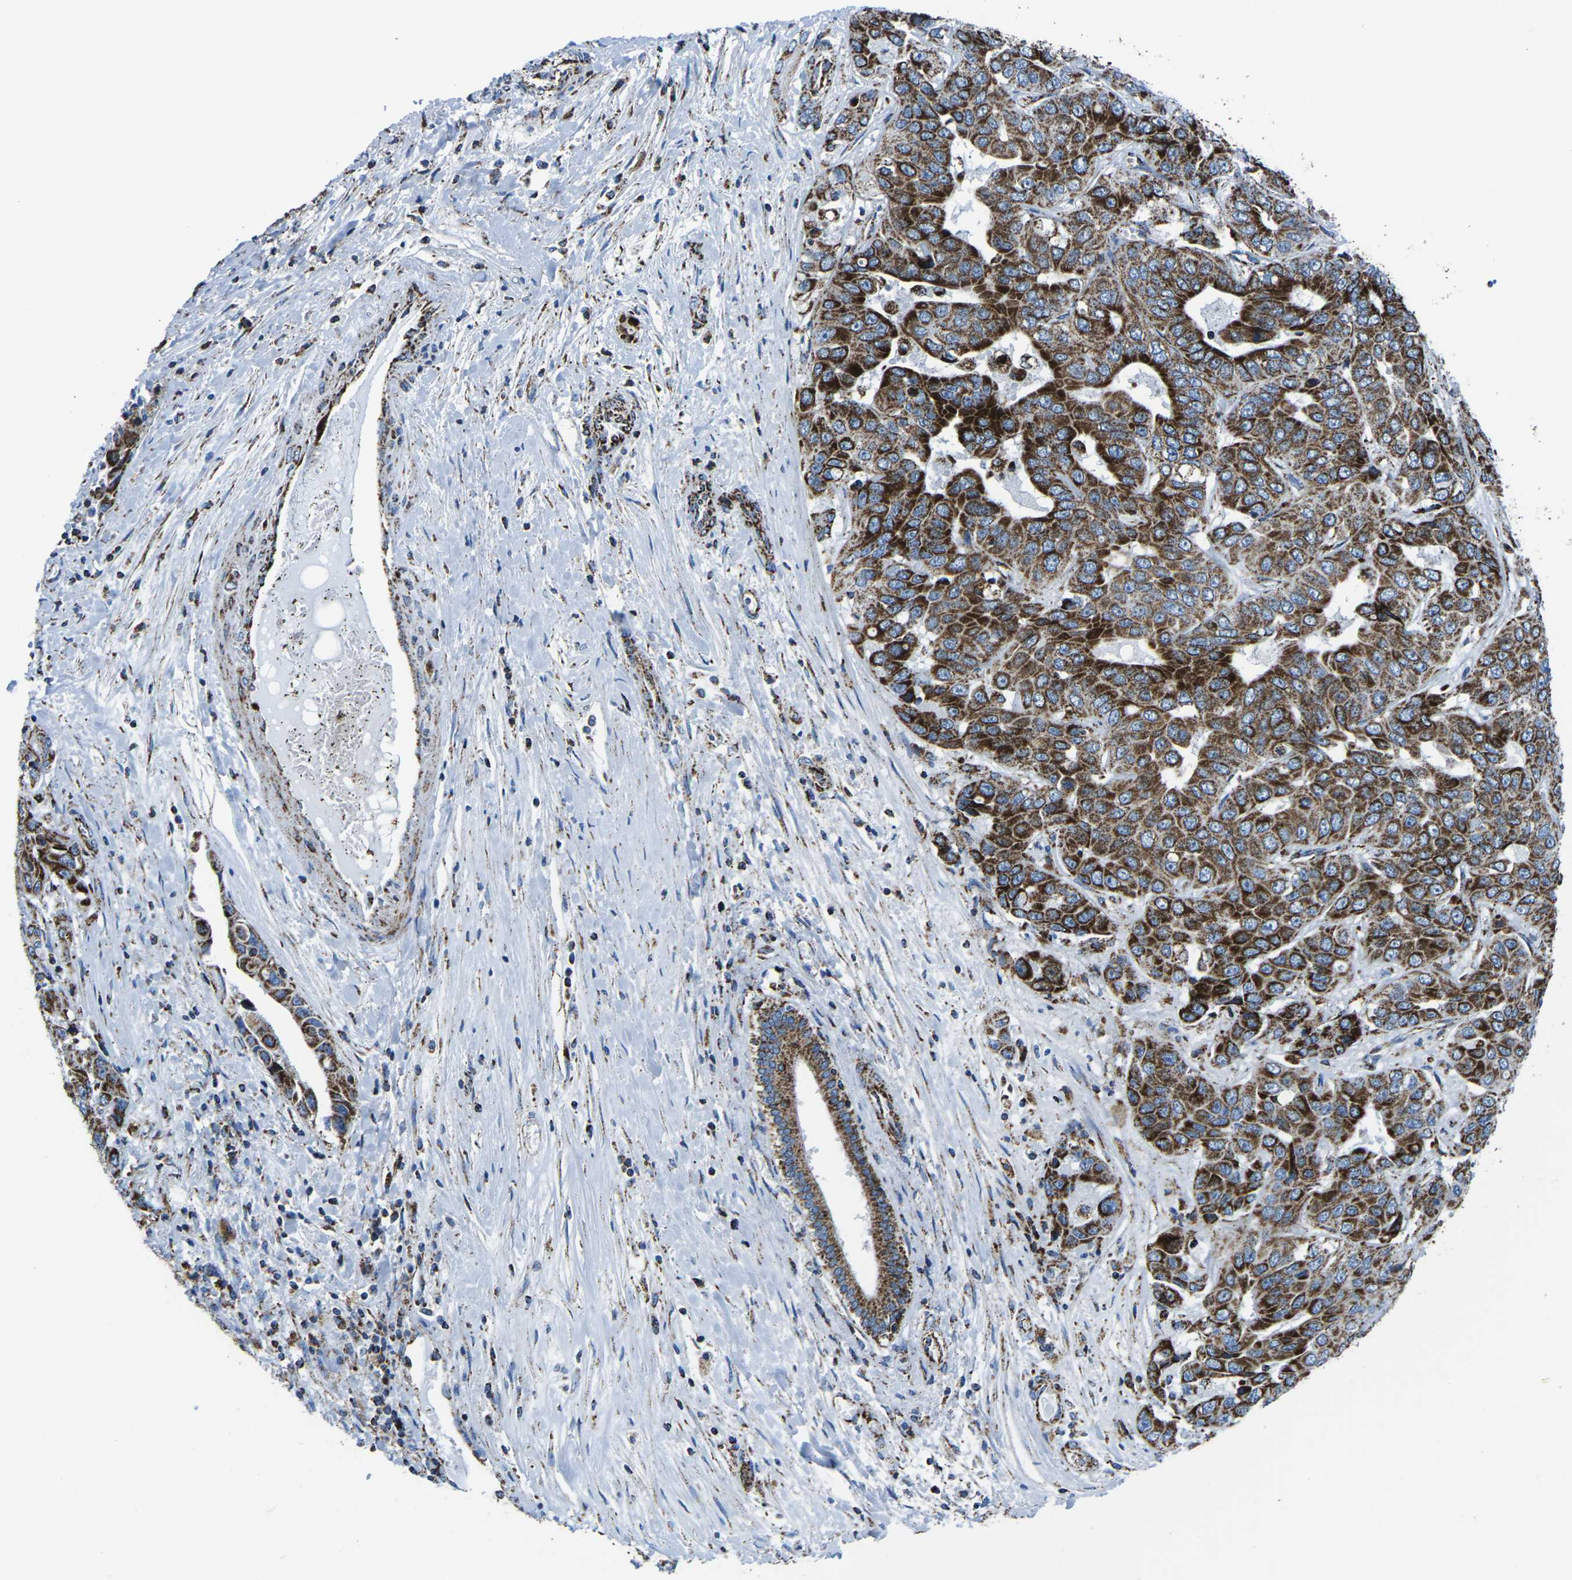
{"staining": {"intensity": "strong", "quantity": ">75%", "location": "cytoplasmic/membranous"}, "tissue": "liver cancer", "cell_type": "Tumor cells", "image_type": "cancer", "snomed": [{"axis": "morphology", "description": "Cholangiocarcinoma"}, {"axis": "topography", "description": "Liver"}], "caption": "Cholangiocarcinoma (liver) was stained to show a protein in brown. There is high levels of strong cytoplasmic/membranous expression in approximately >75% of tumor cells.", "gene": "MT-CO2", "patient": {"sex": "female", "age": 52}}